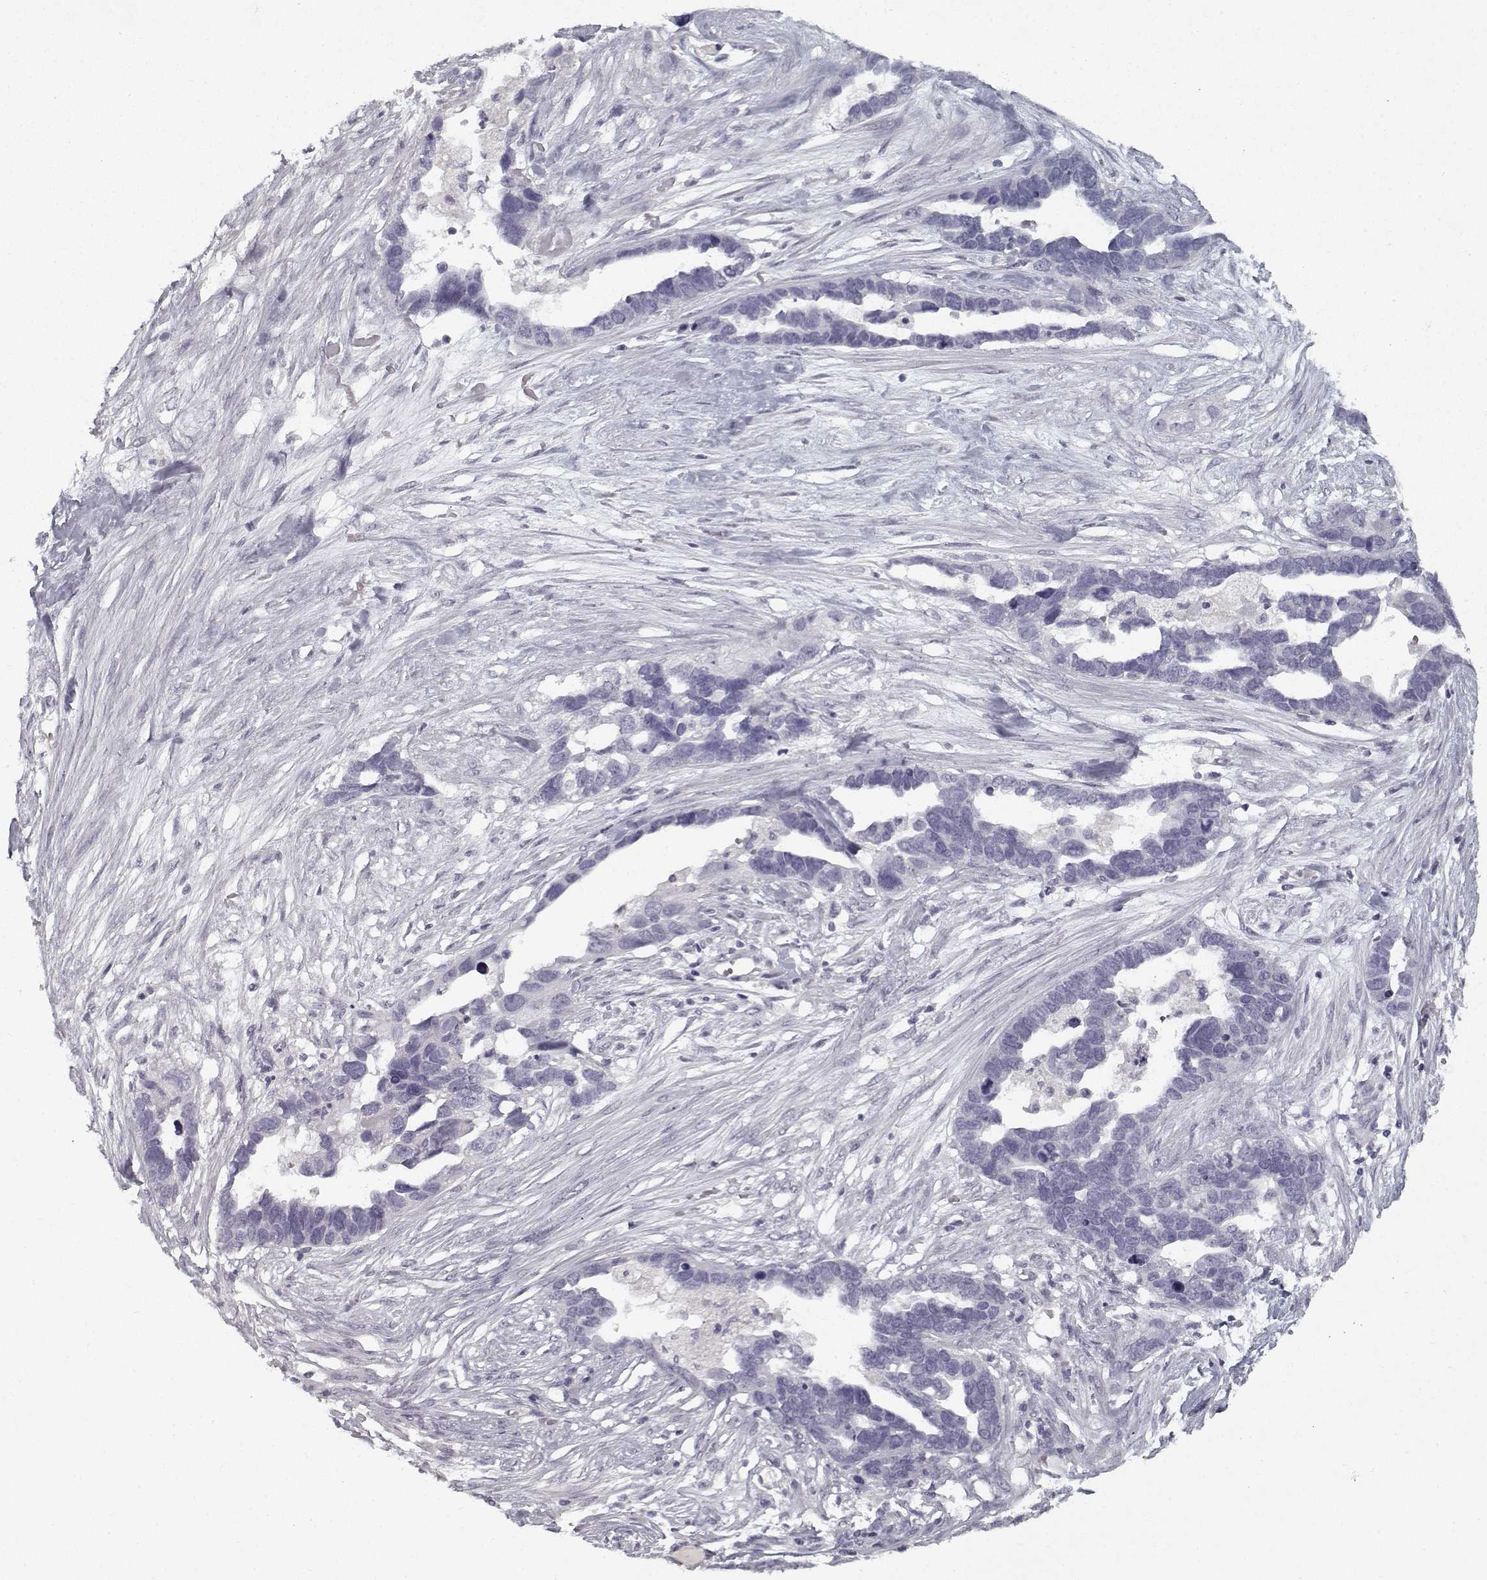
{"staining": {"intensity": "negative", "quantity": "none", "location": "none"}, "tissue": "ovarian cancer", "cell_type": "Tumor cells", "image_type": "cancer", "snomed": [{"axis": "morphology", "description": "Cystadenocarcinoma, serous, NOS"}, {"axis": "topography", "description": "Ovary"}], "caption": "Immunohistochemistry micrograph of ovarian cancer stained for a protein (brown), which reveals no positivity in tumor cells. Brightfield microscopy of immunohistochemistry stained with DAB (3,3'-diaminobenzidine) (brown) and hematoxylin (blue), captured at high magnification.", "gene": "GAD2", "patient": {"sex": "female", "age": 54}}